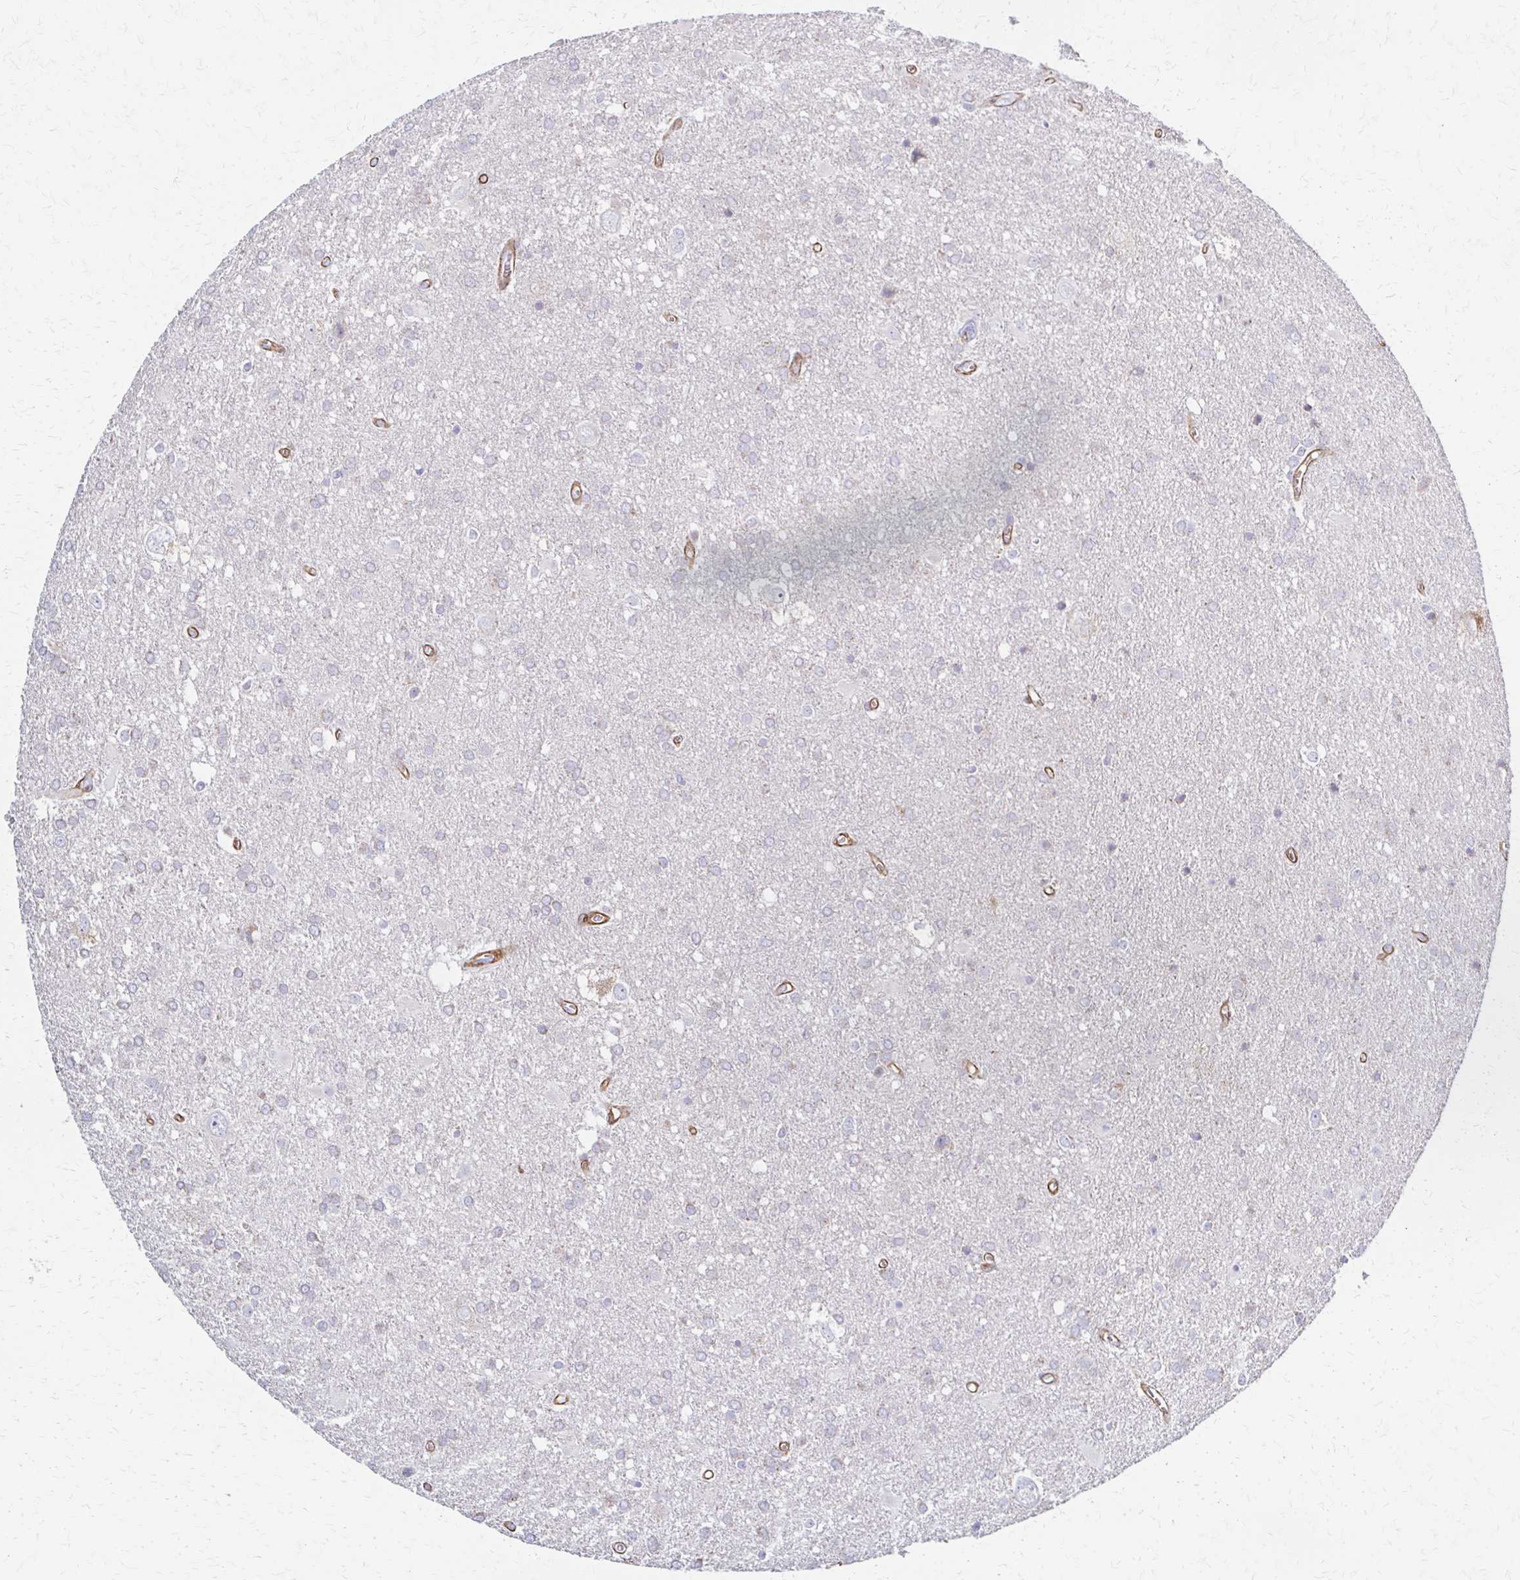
{"staining": {"intensity": "negative", "quantity": "none", "location": "none"}, "tissue": "glioma", "cell_type": "Tumor cells", "image_type": "cancer", "snomed": [{"axis": "morphology", "description": "Glioma, malignant, Low grade"}, {"axis": "topography", "description": "Brain"}], "caption": "Immunohistochemical staining of human glioma displays no significant expression in tumor cells. Brightfield microscopy of IHC stained with DAB (3,3'-diaminobenzidine) (brown) and hematoxylin (blue), captured at high magnification.", "gene": "TIMMDC1", "patient": {"sex": "male", "age": 66}}